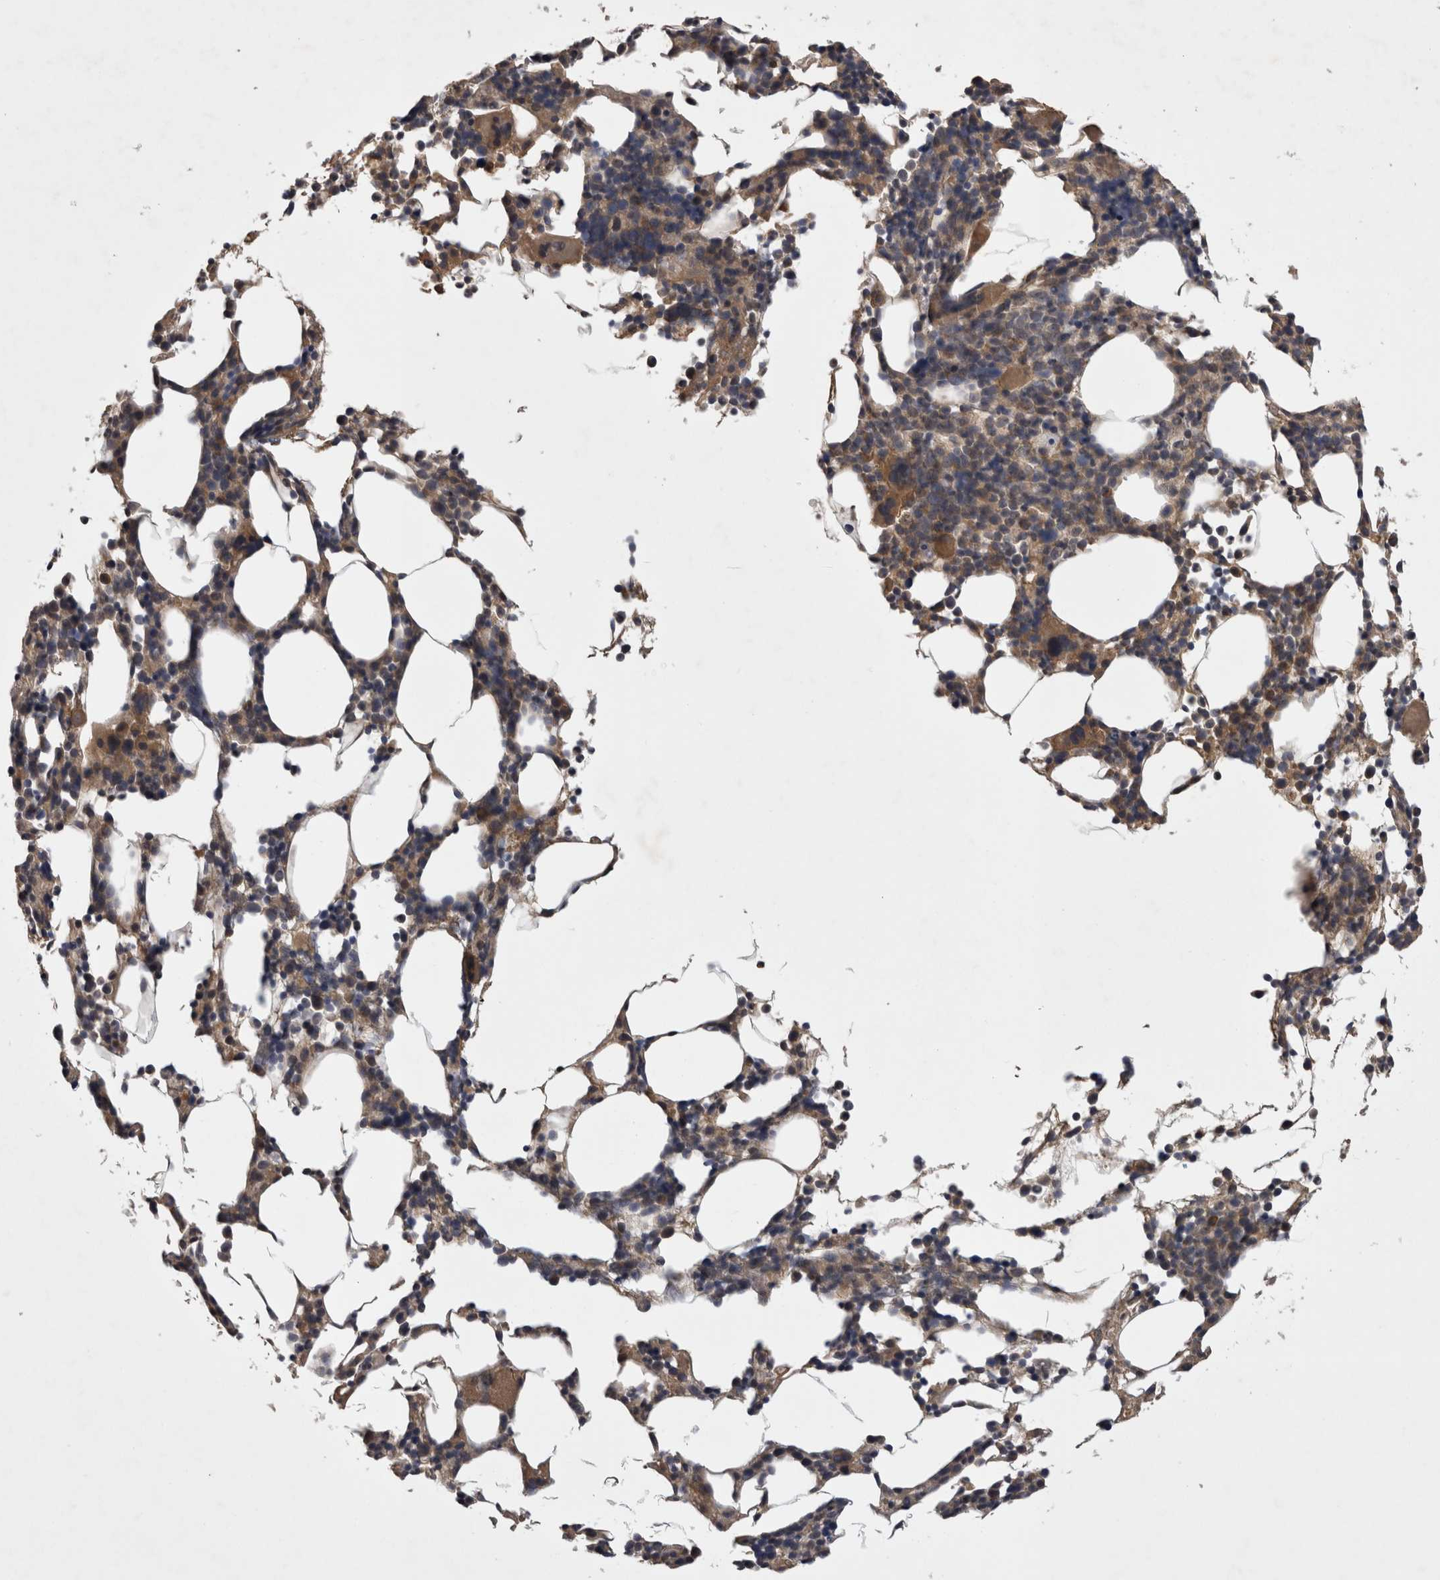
{"staining": {"intensity": "moderate", "quantity": "25%-75%", "location": "cytoplasmic/membranous"}, "tissue": "bone marrow", "cell_type": "Hematopoietic cells", "image_type": "normal", "snomed": [{"axis": "morphology", "description": "Normal tissue, NOS"}, {"axis": "morphology", "description": "Inflammation, NOS"}, {"axis": "topography", "description": "Bone marrow"}], "caption": "Hematopoietic cells show medium levels of moderate cytoplasmic/membranous positivity in approximately 25%-75% of cells in unremarkable human bone marrow.", "gene": "ZNF114", "patient": {"sex": "male", "age": 55}}